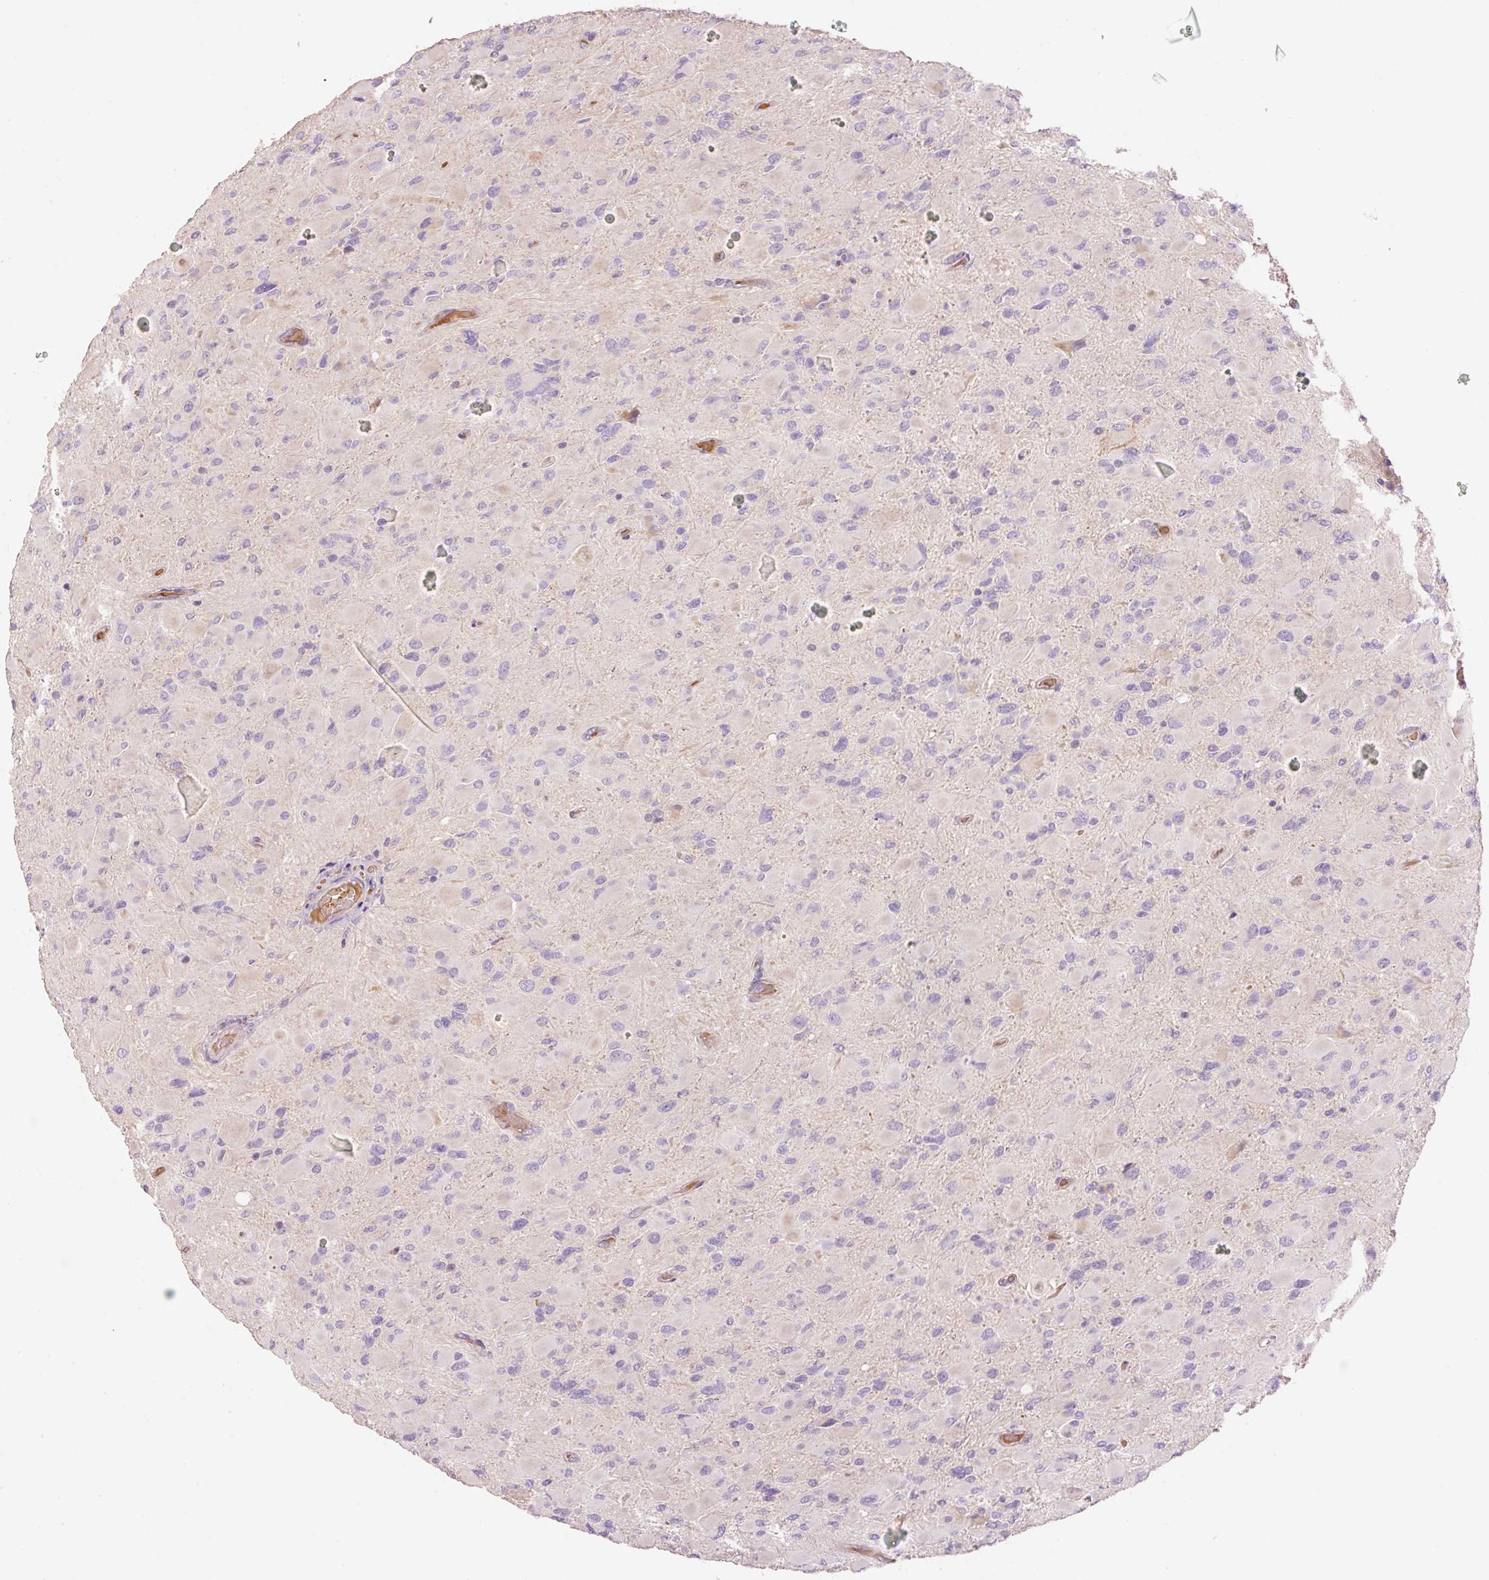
{"staining": {"intensity": "negative", "quantity": "none", "location": "none"}, "tissue": "glioma", "cell_type": "Tumor cells", "image_type": "cancer", "snomed": [{"axis": "morphology", "description": "Glioma, malignant, High grade"}, {"axis": "topography", "description": "Cerebral cortex"}], "caption": "The photomicrograph reveals no staining of tumor cells in malignant glioma (high-grade).", "gene": "CMTM8", "patient": {"sex": "female", "age": 36}}